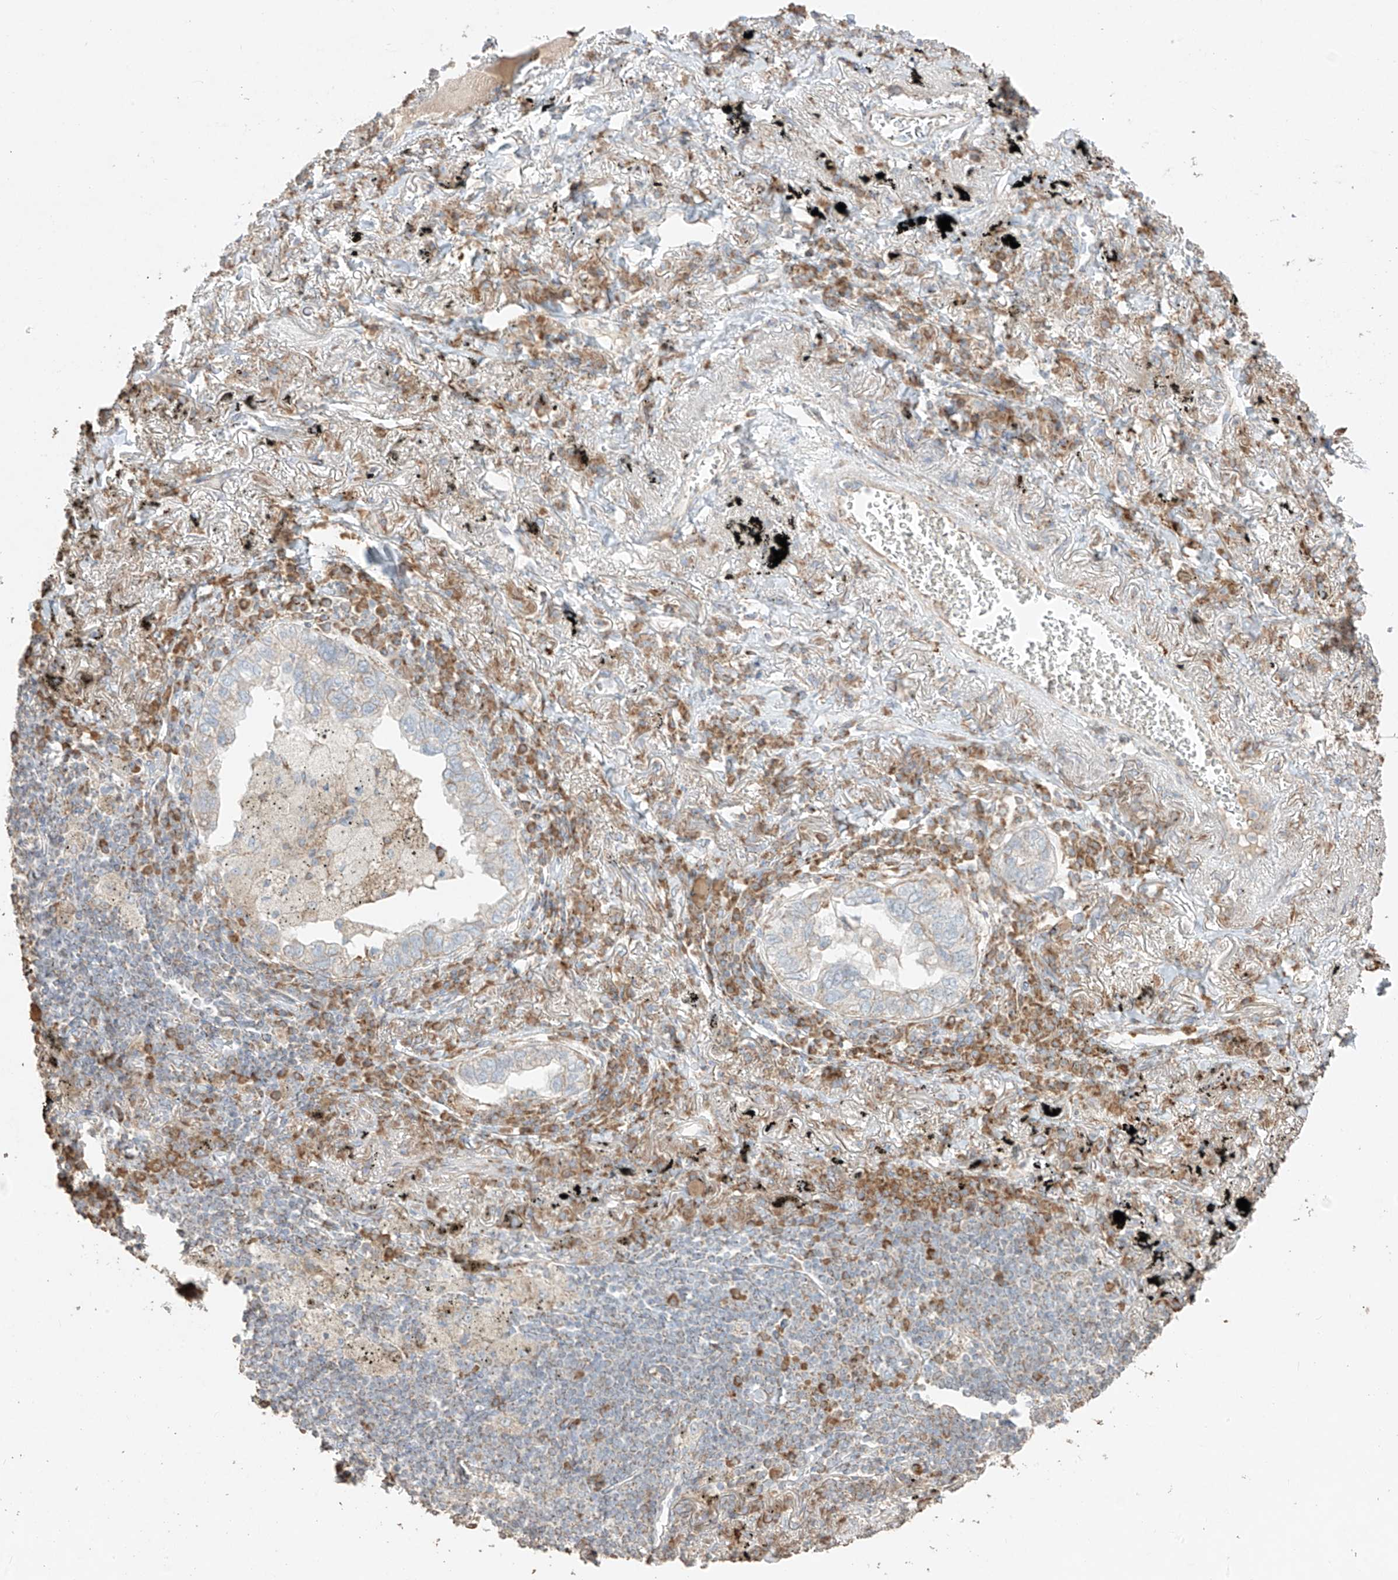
{"staining": {"intensity": "negative", "quantity": "none", "location": "none"}, "tissue": "lung cancer", "cell_type": "Tumor cells", "image_type": "cancer", "snomed": [{"axis": "morphology", "description": "Adenocarcinoma, NOS"}, {"axis": "topography", "description": "Lung"}], "caption": "Tumor cells are negative for protein expression in human lung cancer. (DAB (3,3'-diaminobenzidine) IHC, high magnification).", "gene": "COLGALT2", "patient": {"sex": "male", "age": 65}}